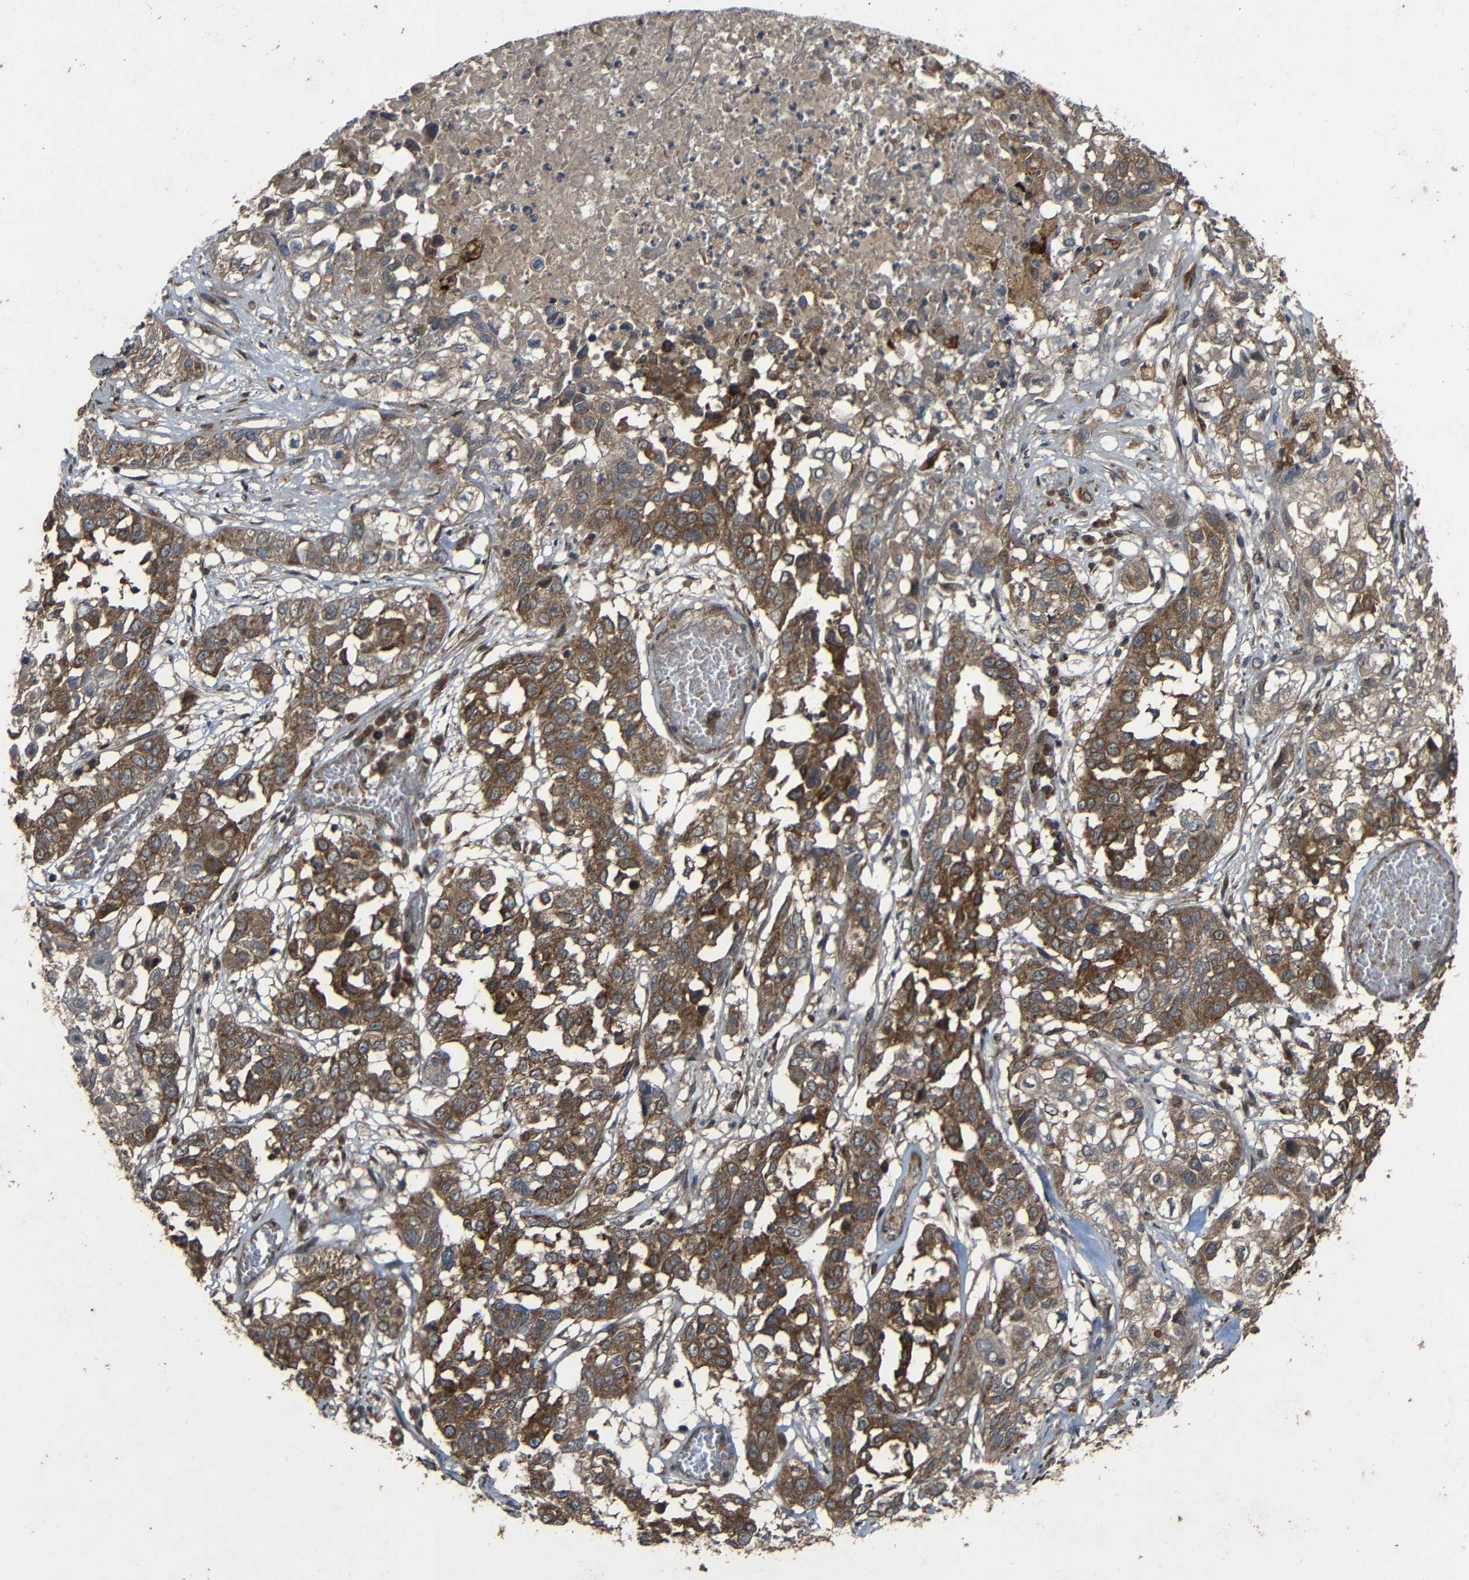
{"staining": {"intensity": "moderate", "quantity": ">75%", "location": "cytoplasmic/membranous"}, "tissue": "lung cancer", "cell_type": "Tumor cells", "image_type": "cancer", "snomed": [{"axis": "morphology", "description": "Squamous cell carcinoma, NOS"}, {"axis": "topography", "description": "Lung"}], "caption": "Squamous cell carcinoma (lung) stained with immunohistochemistry reveals moderate cytoplasmic/membranous expression in about >75% of tumor cells.", "gene": "C1GALT1", "patient": {"sex": "male", "age": 71}}